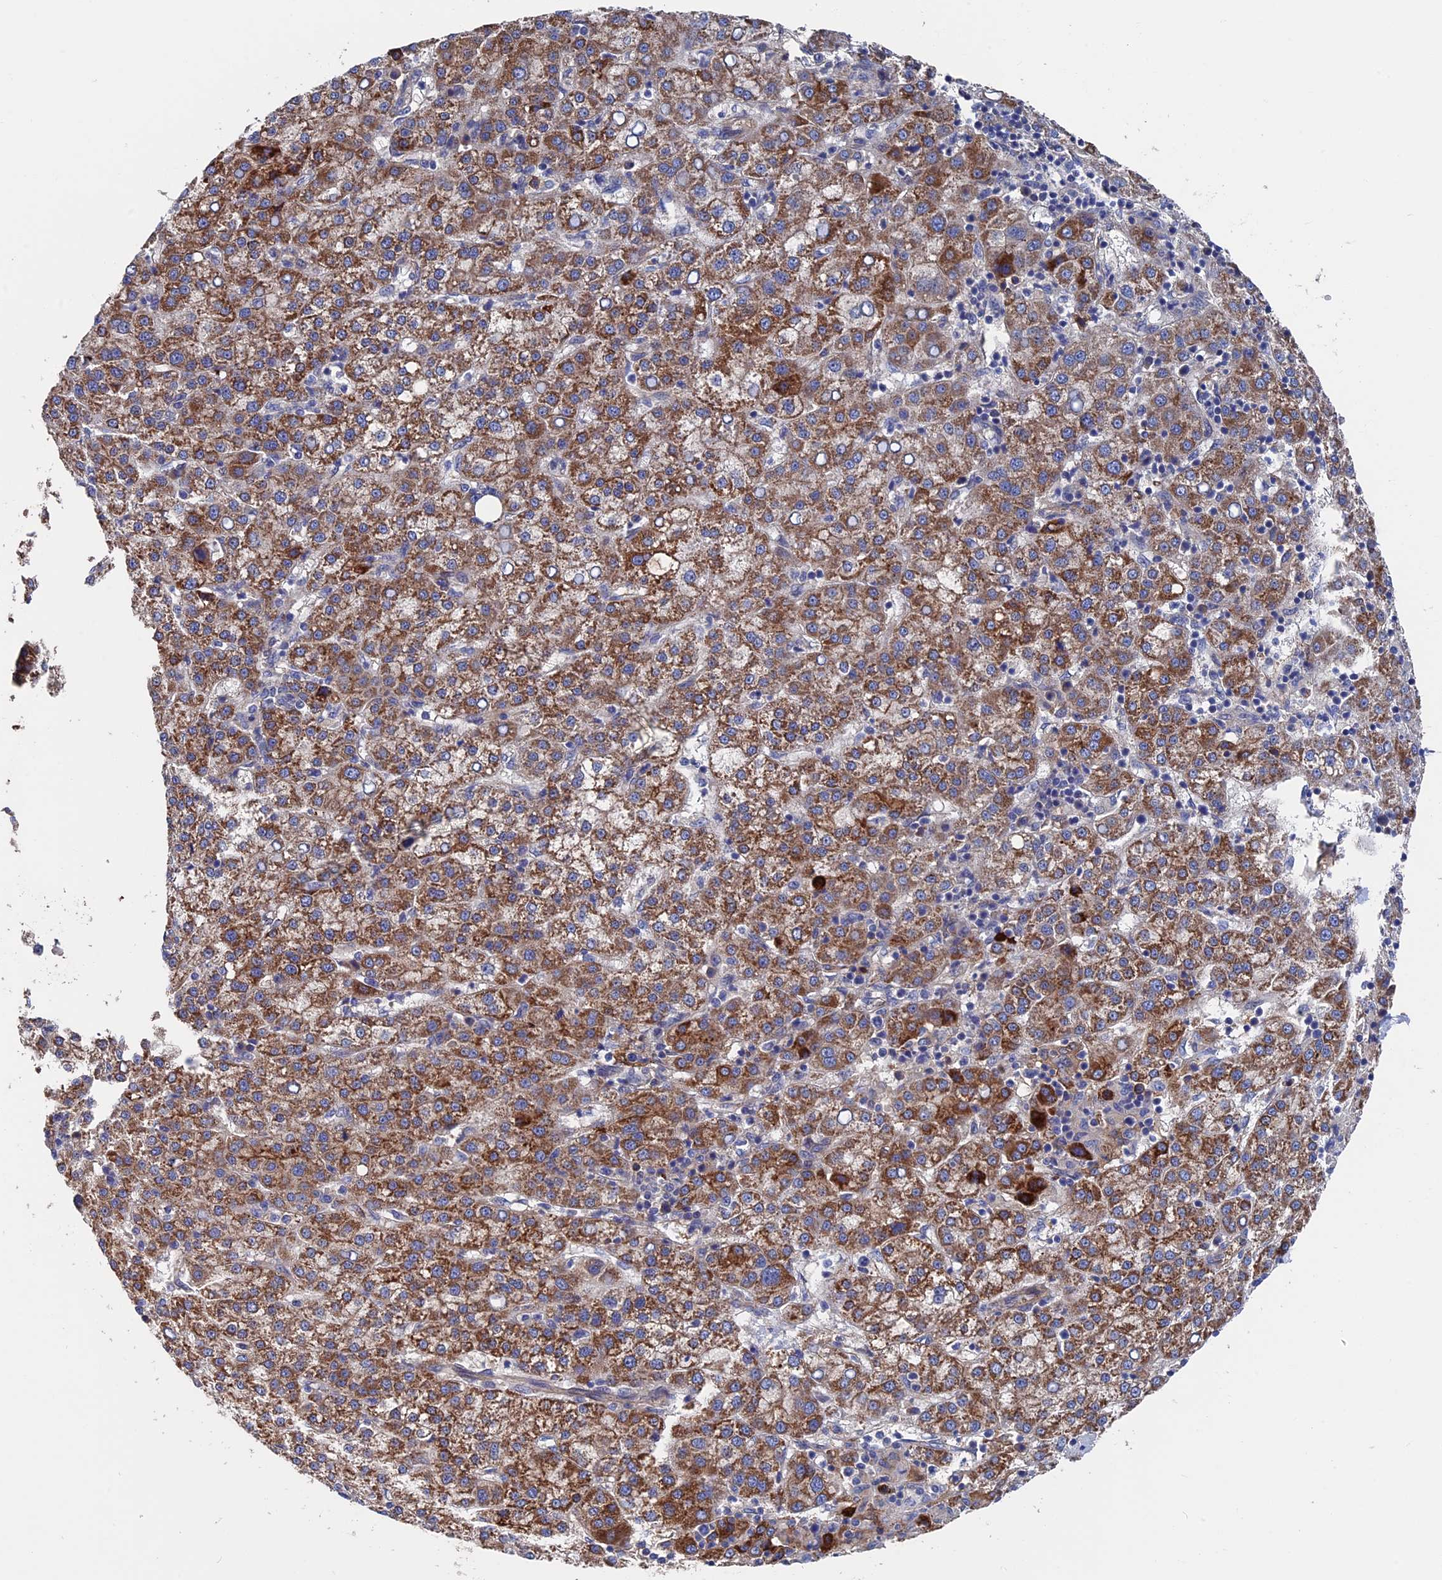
{"staining": {"intensity": "moderate", "quantity": ">75%", "location": "cytoplasmic/membranous"}, "tissue": "liver cancer", "cell_type": "Tumor cells", "image_type": "cancer", "snomed": [{"axis": "morphology", "description": "Carcinoma, Hepatocellular, NOS"}, {"axis": "topography", "description": "Liver"}], "caption": "Tumor cells demonstrate medium levels of moderate cytoplasmic/membranous positivity in approximately >75% of cells in human liver cancer (hepatocellular carcinoma).", "gene": "RPUSD1", "patient": {"sex": "female", "age": 58}}